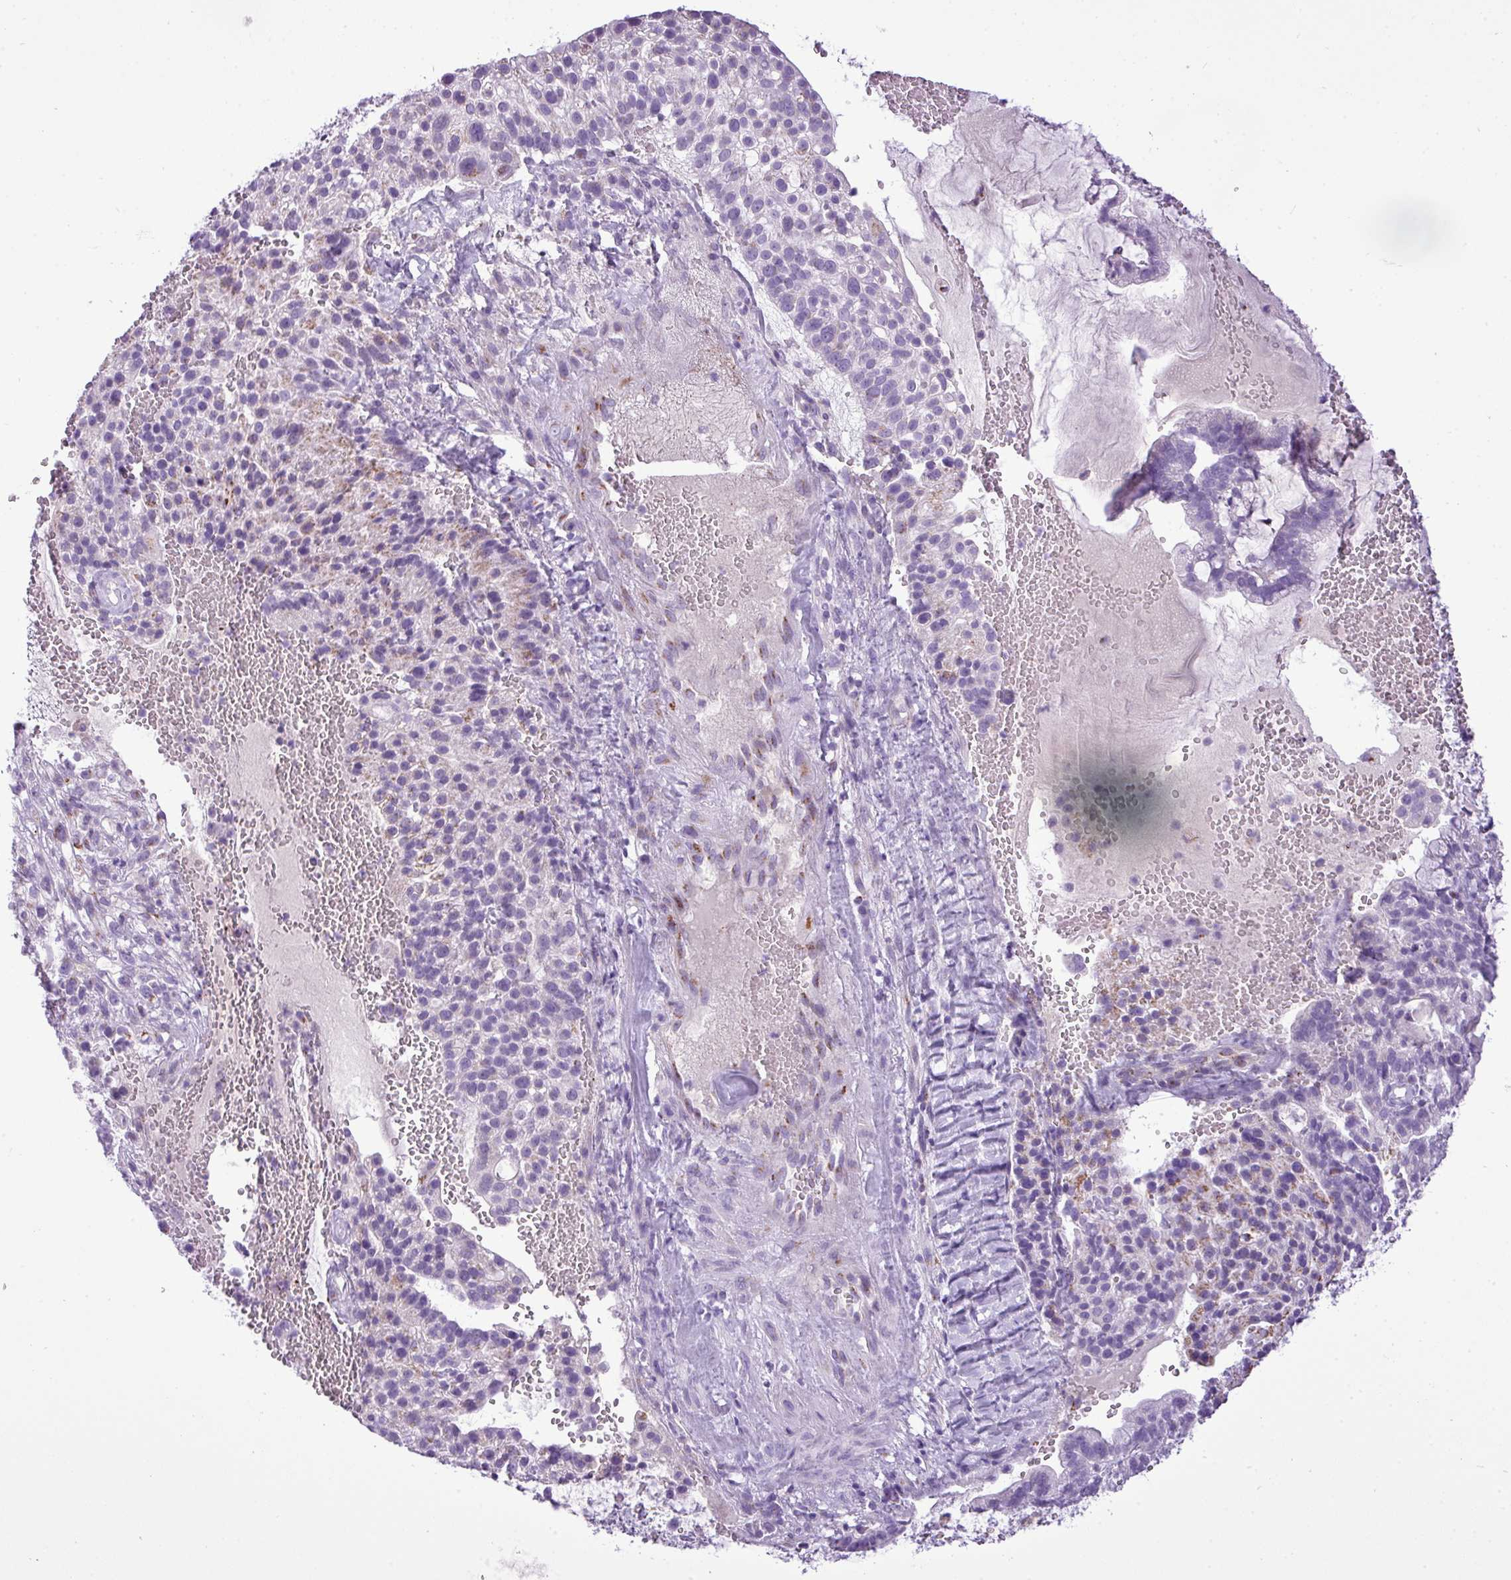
{"staining": {"intensity": "negative", "quantity": "none", "location": "none"}, "tissue": "cervical cancer", "cell_type": "Tumor cells", "image_type": "cancer", "snomed": [{"axis": "morphology", "description": "Adenocarcinoma, NOS"}, {"axis": "topography", "description": "Cervix"}], "caption": "Immunohistochemical staining of human cervical cancer (adenocarcinoma) demonstrates no significant staining in tumor cells.", "gene": "FAM43A", "patient": {"sex": "female", "age": 41}}